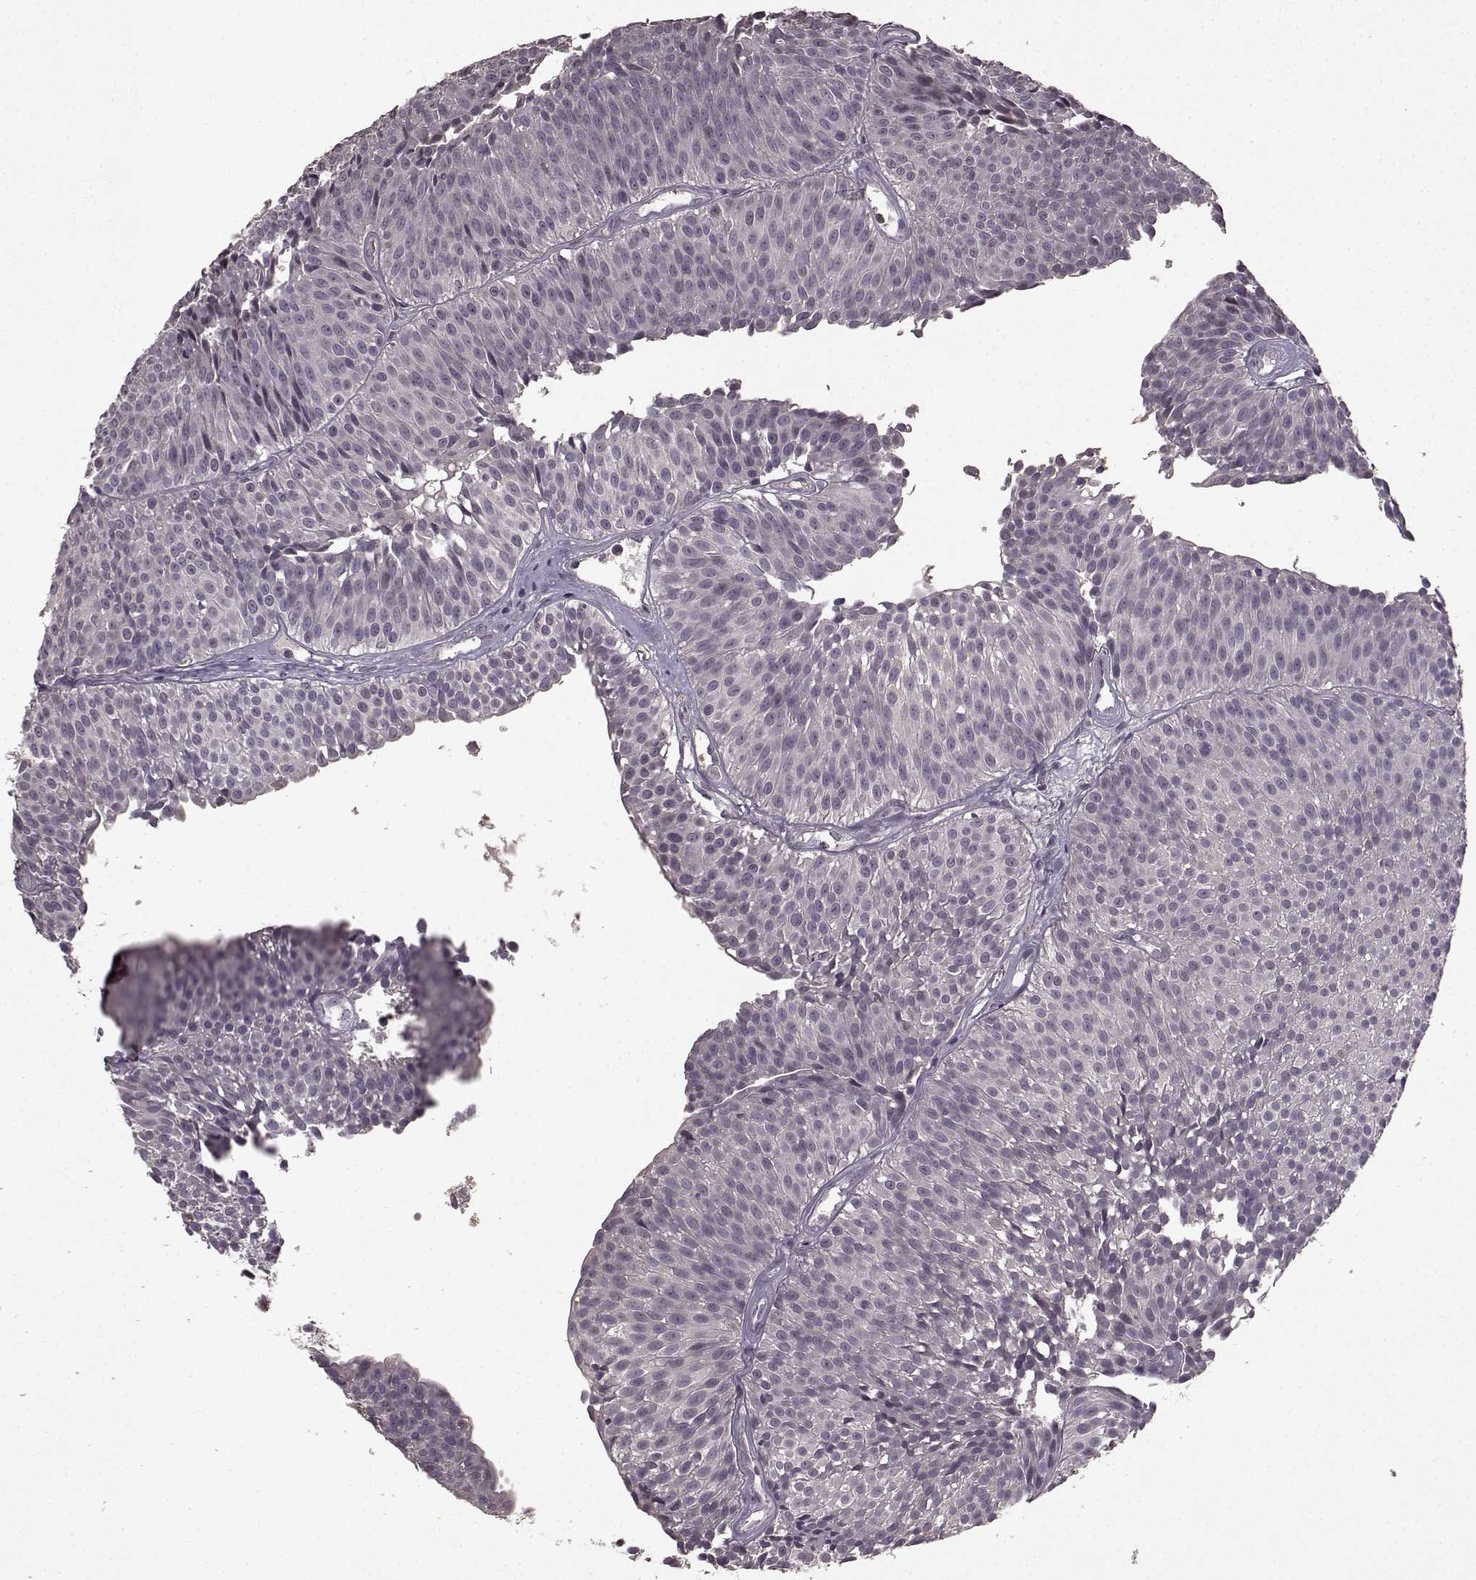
{"staining": {"intensity": "negative", "quantity": "none", "location": "none"}, "tissue": "urothelial cancer", "cell_type": "Tumor cells", "image_type": "cancer", "snomed": [{"axis": "morphology", "description": "Urothelial carcinoma, Low grade"}, {"axis": "topography", "description": "Urinary bladder"}], "caption": "Immunohistochemistry (IHC) of human urothelial carcinoma (low-grade) demonstrates no staining in tumor cells. Brightfield microscopy of IHC stained with DAB (3,3'-diaminobenzidine) (brown) and hematoxylin (blue), captured at high magnification.", "gene": "LHB", "patient": {"sex": "male", "age": 63}}